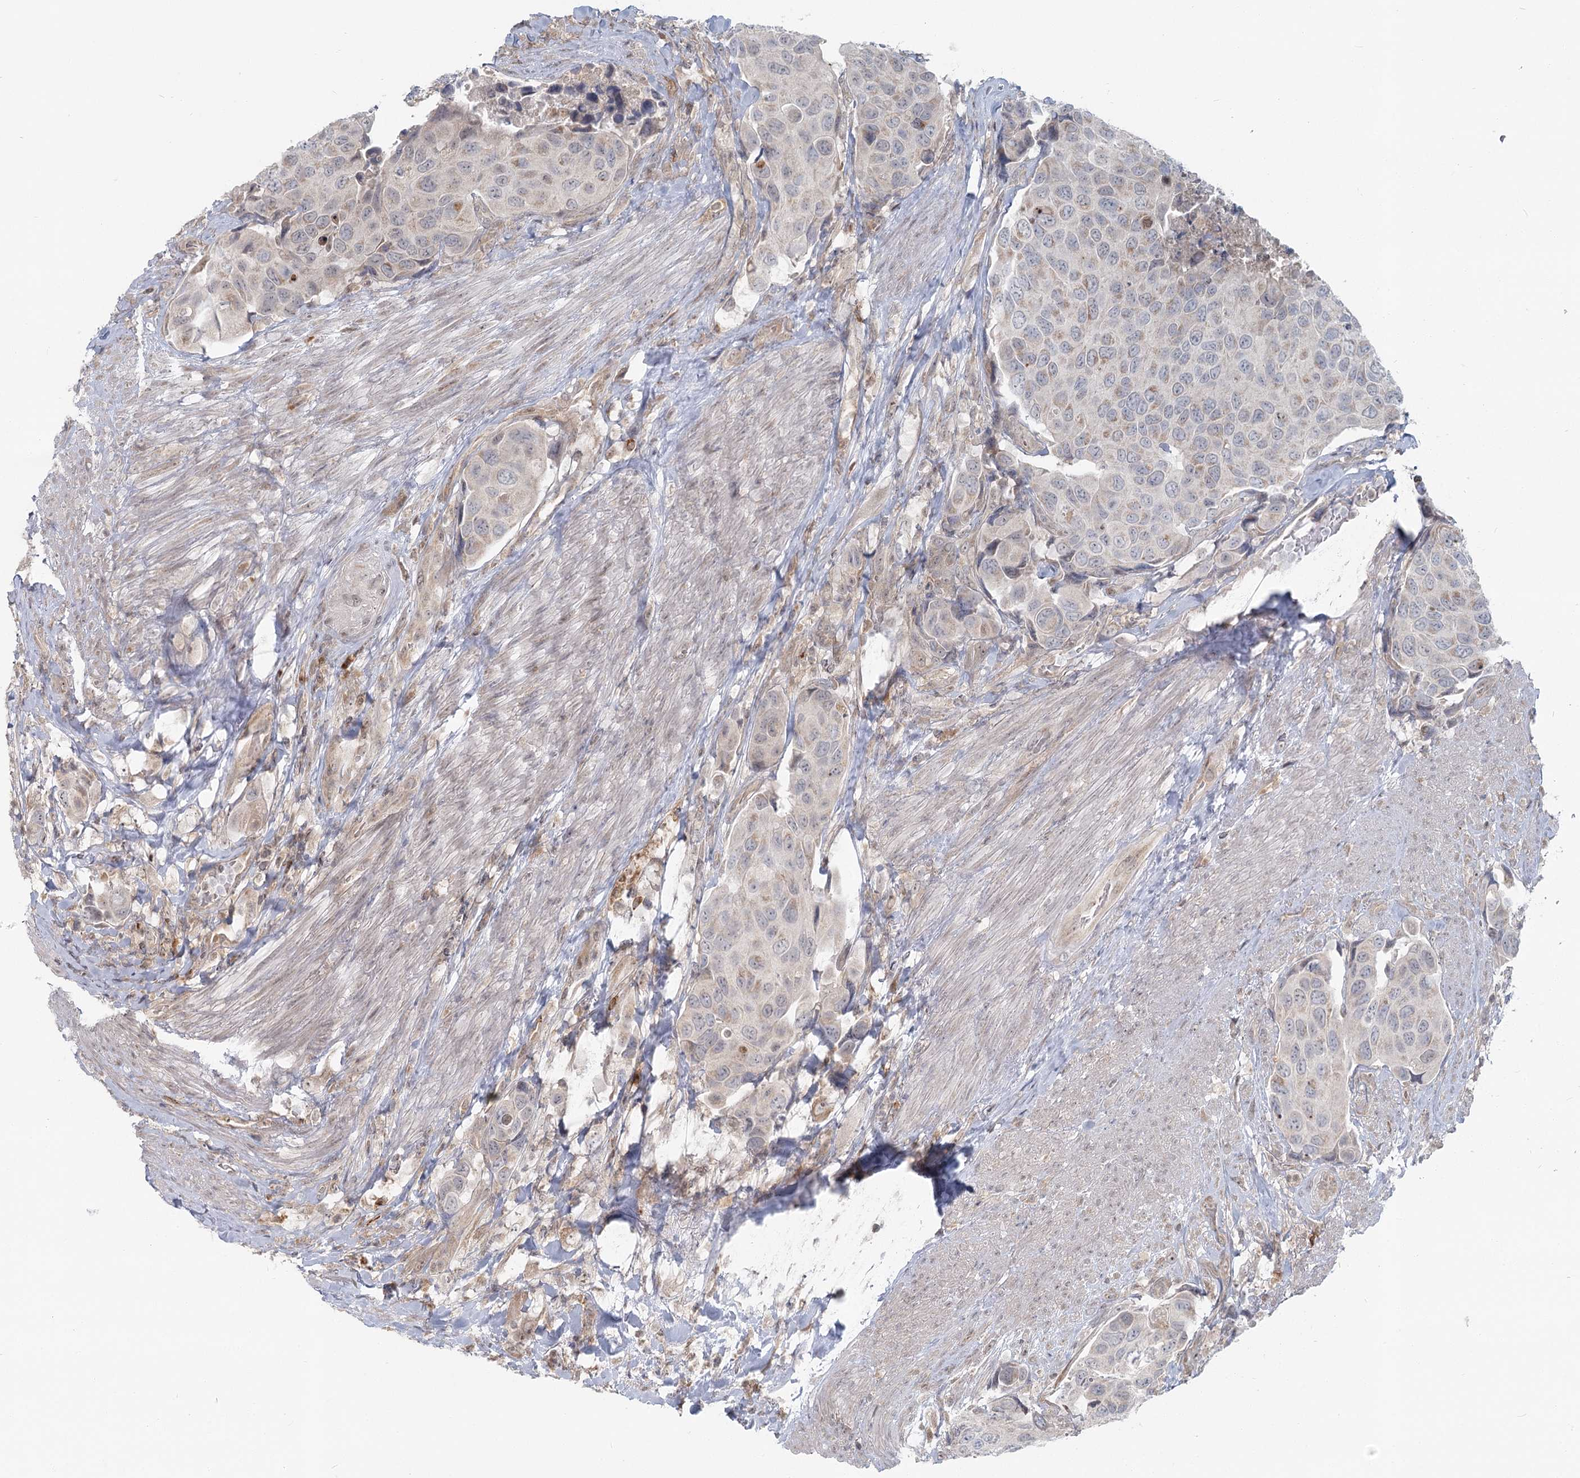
{"staining": {"intensity": "negative", "quantity": "none", "location": "none"}, "tissue": "urothelial cancer", "cell_type": "Tumor cells", "image_type": "cancer", "snomed": [{"axis": "morphology", "description": "Urothelial carcinoma, High grade"}, {"axis": "topography", "description": "Urinary bladder"}], "caption": "This is an immunohistochemistry (IHC) image of urothelial cancer. There is no staining in tumor cells.", "gene": "THNSL1", "patient": {"sex": "male", "age": 74}}